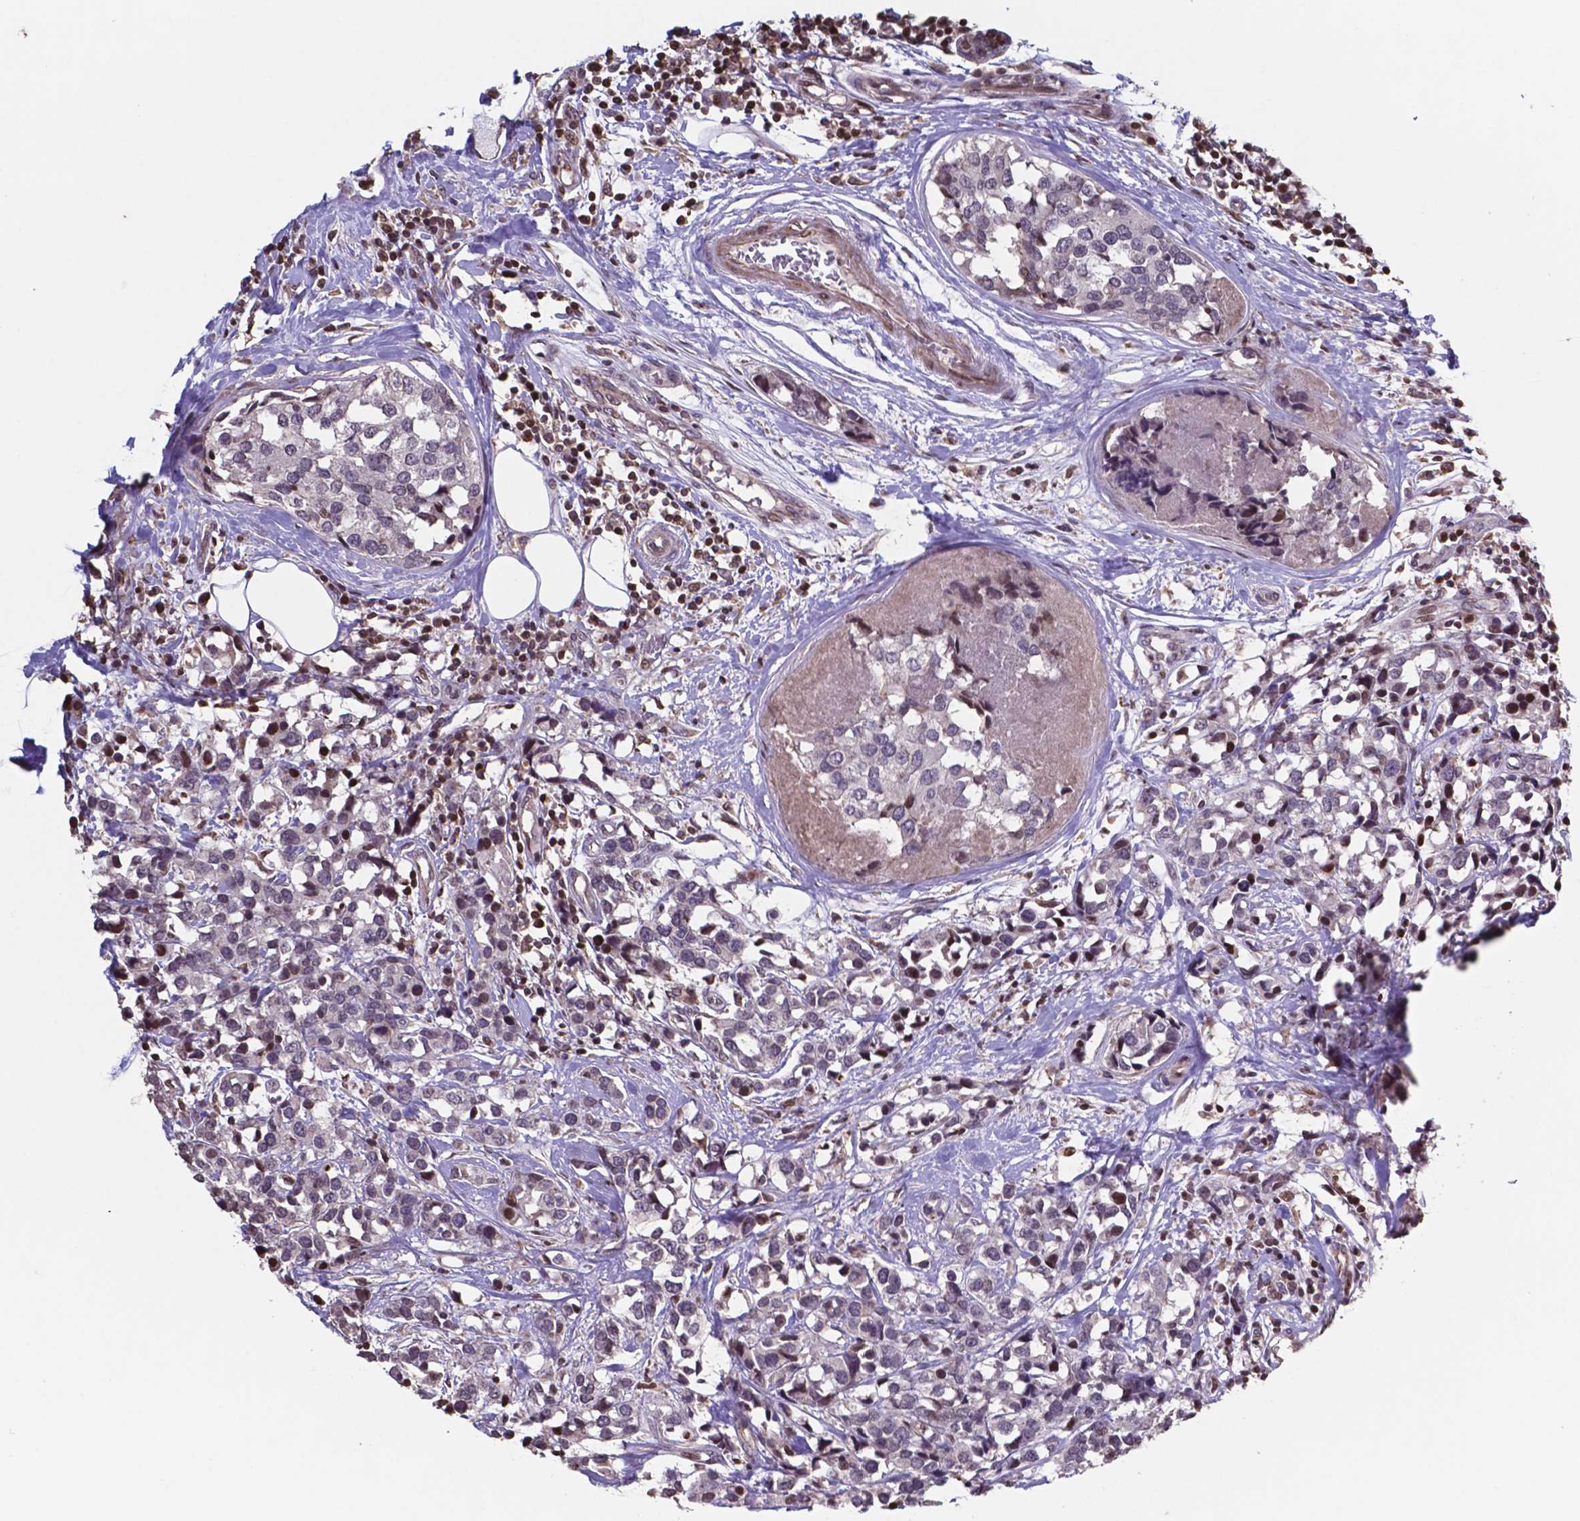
{"staining": {"intensity": "weak", "quantity": "<25%", "location": "nuclear"}, "tissue": "breast cancer", "cell_type": "Tumor cells", "image_type": "cancer", "snomed": [{"axis": "morphology", "description": "Lobular carcinoma"}, {"axis": "topography", "description": "Breast"}], "caption": "Breast cancer was stained to show a protein in brown. There is no significant positivity in tumor cells.", "gene": "MLC1", "patient": {"sex": "female", "age": 59}}